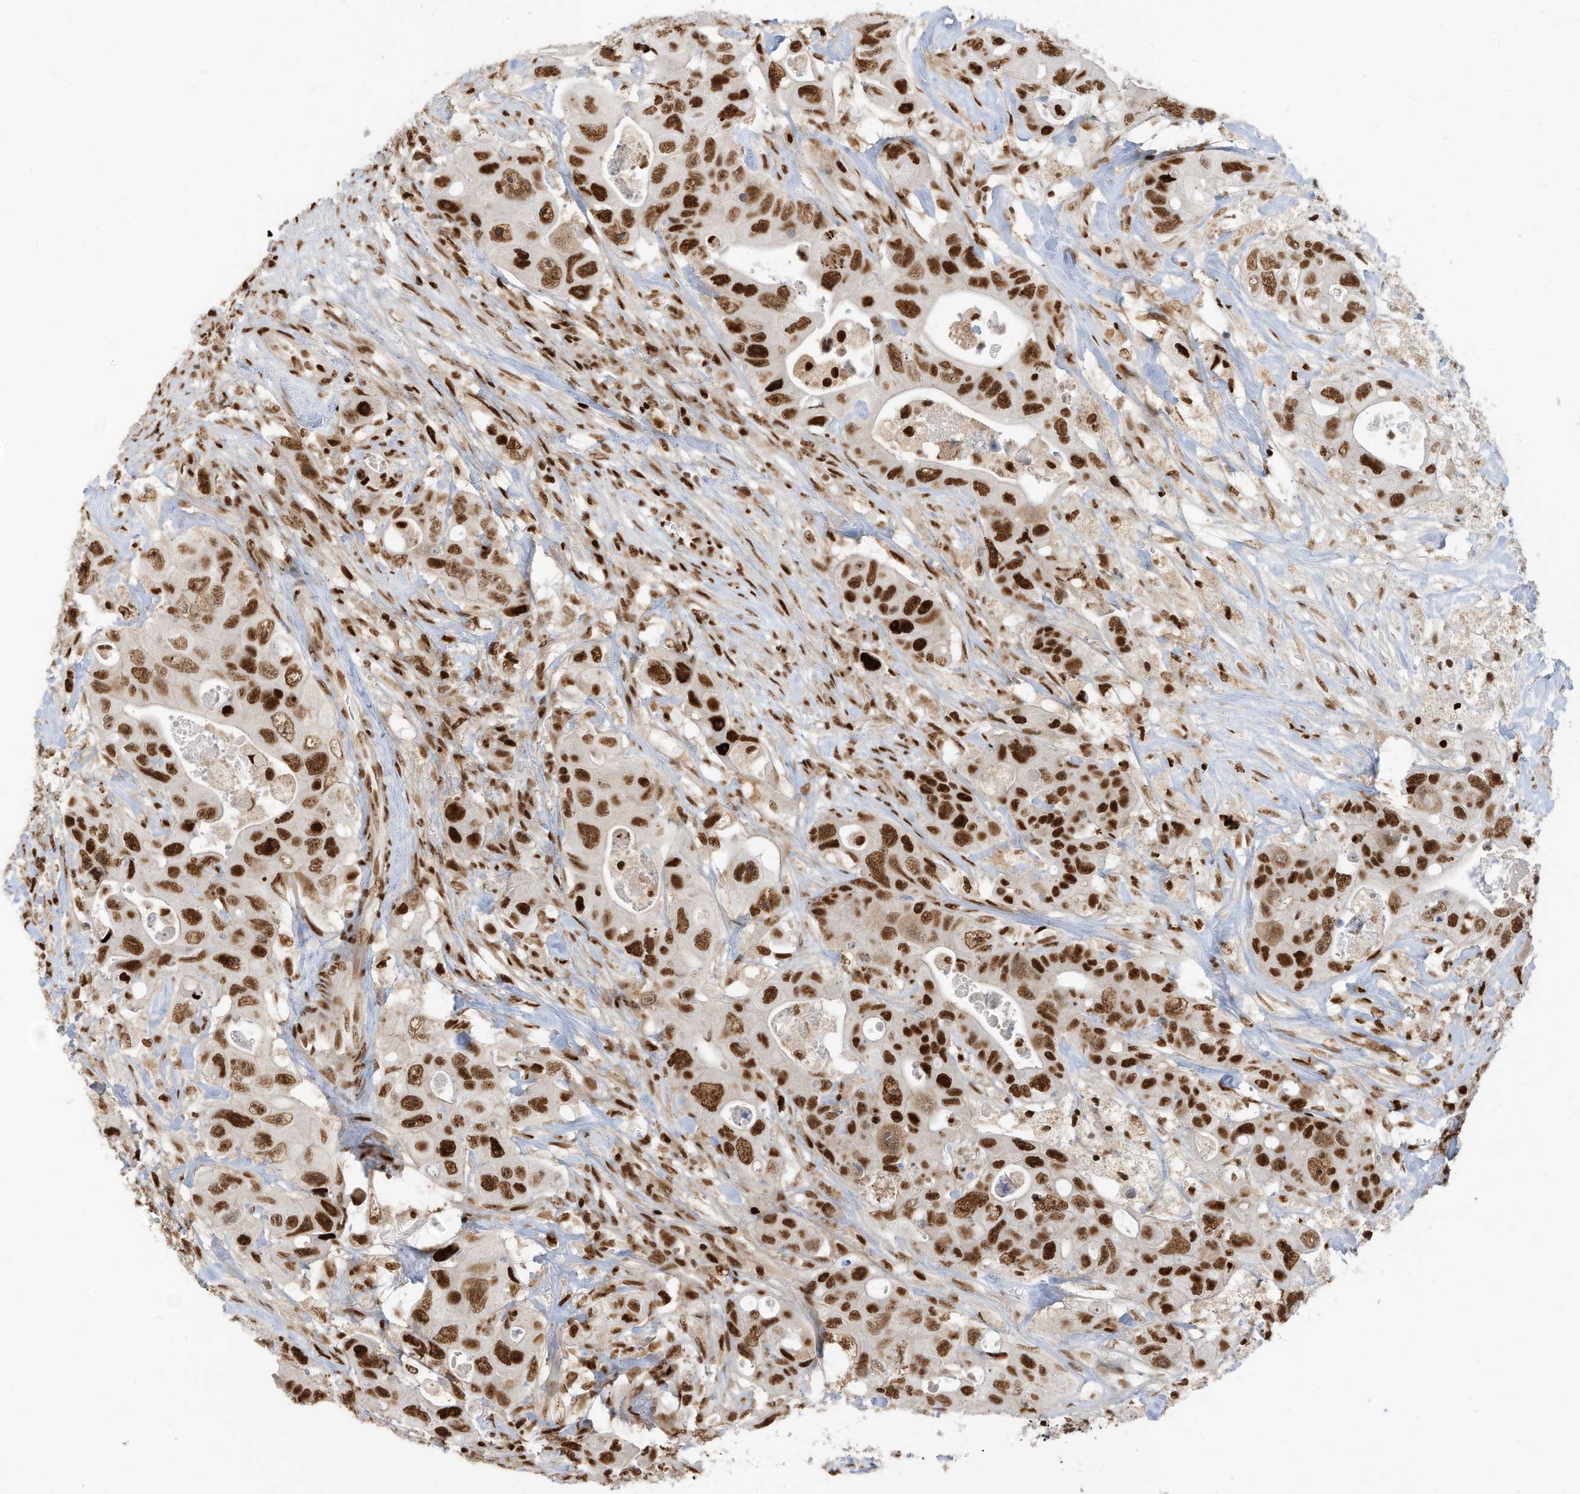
{"staining": {"intensity": "strong", "quantity": ">75%", "location": "nuclear"}, "tissue": "colorectal cancer", "cell_type": "Tumor cells", "image_type": "cancer", "snomed": [{"axis": "morphology", "description": "Adenocarcinoma, NOS"}, {"axis": "topography", "description": "Colon"}], "caption": "Strong nuclear protein positivity is present in about >75% of tumor cells in colorectal cancer (adenocarcinoma).", "gene": "SAMD15", "patient": {"sex": "female", "age": 46}}